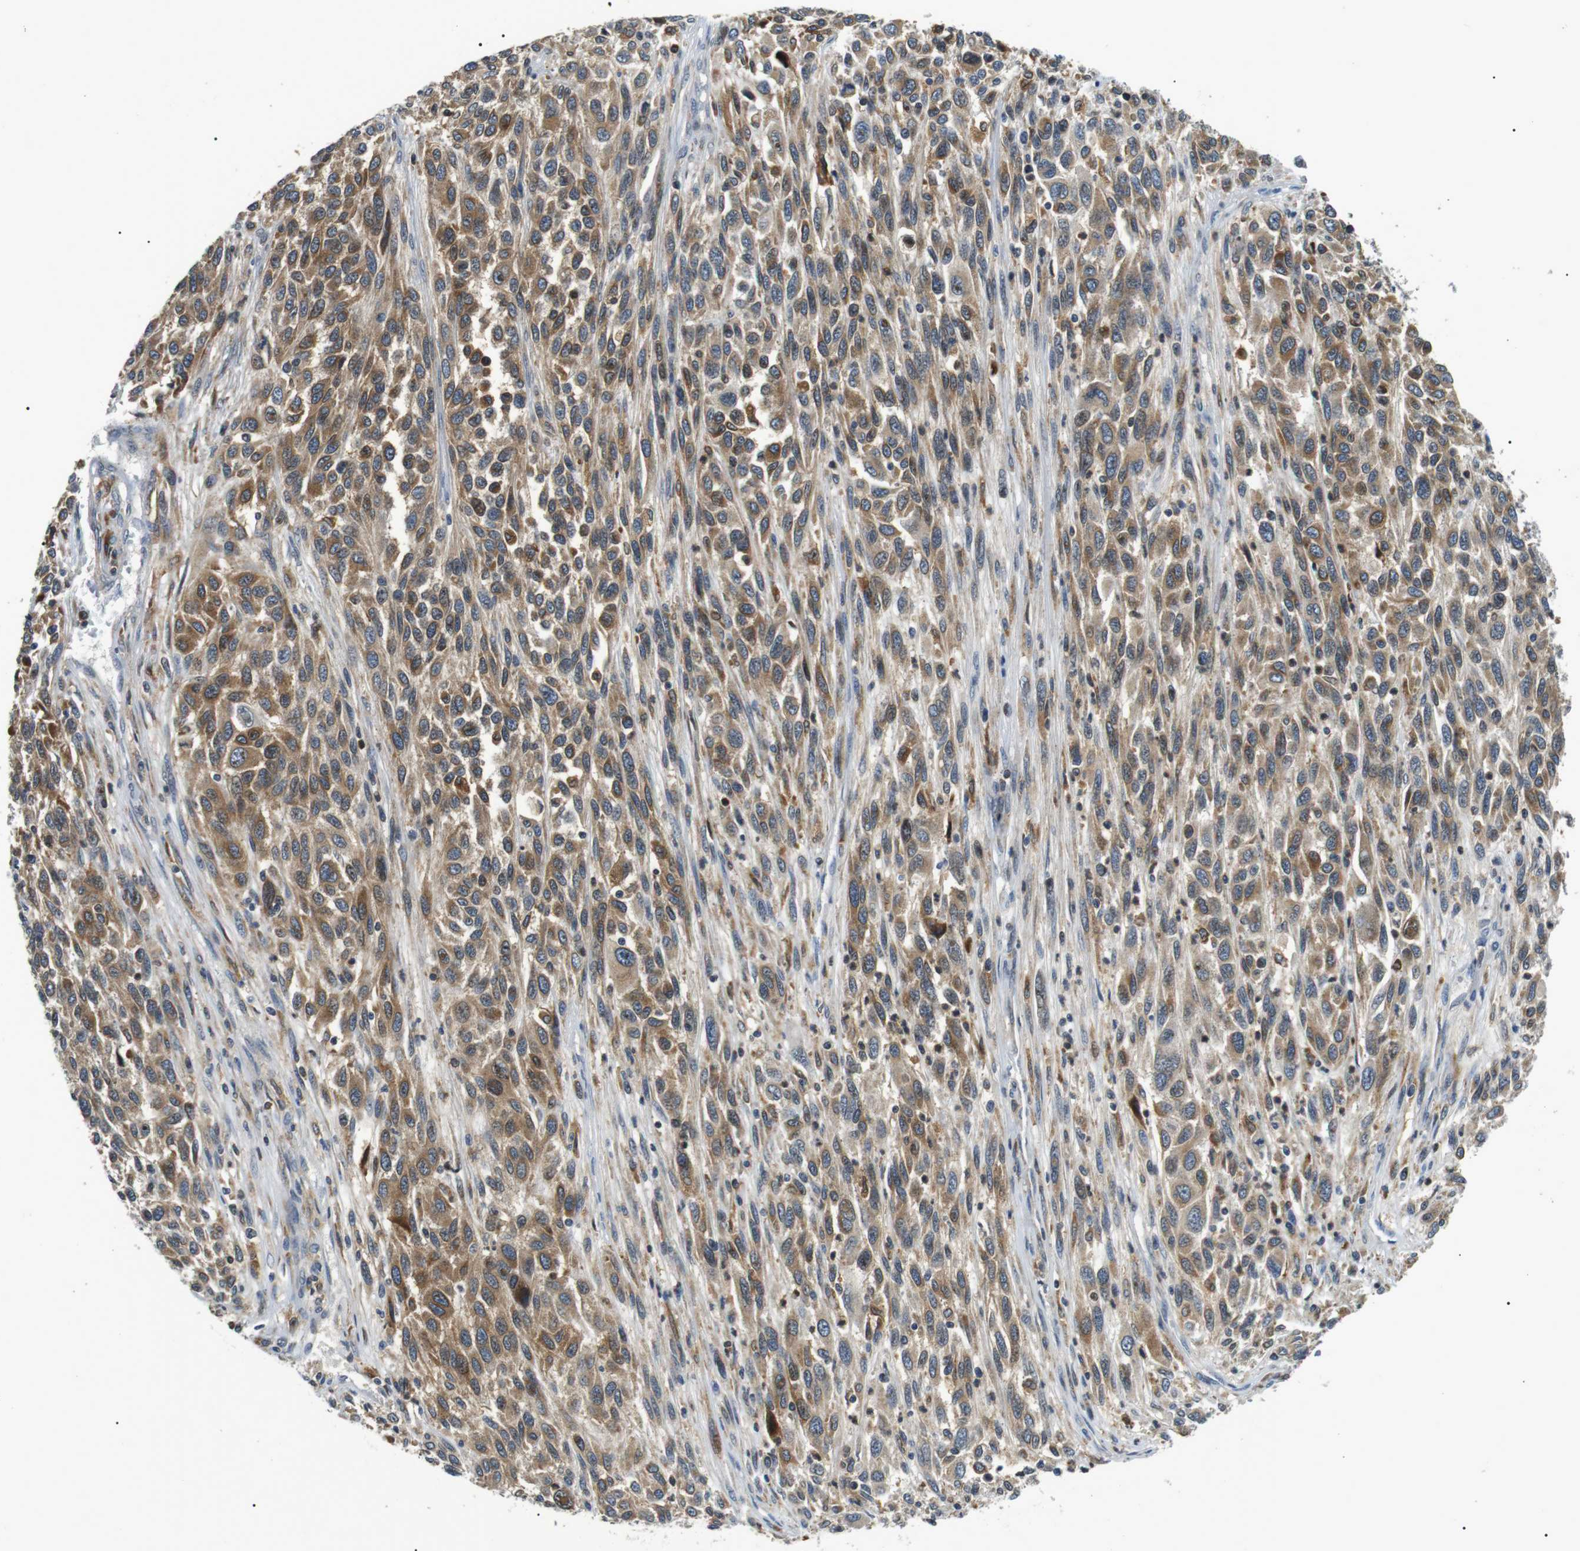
{"staining": {"intensity": "moderate", "quantity": ">75%", "location": "cytoplasmic/membranous"}, "tissue": "melanoma", "cell_type": "Tumor cells", "image_type": "cancer", "snomed": [{"axis": "morphology", "description": "Malignant melanoma, Metastatic site"}, {"axis": "topography", "description": "Lymph node"}], "caption": "A high-resolution histopathology image shows immunohistochemistry (IHC) staining of malignant melanoma (metastatic site), which demonstrates moderate cytoplasmic/membranous positivity in approximately >75% of tumor cells.", "gene": "RAB9A", "patient": {"sex": "male", "age": 61}}